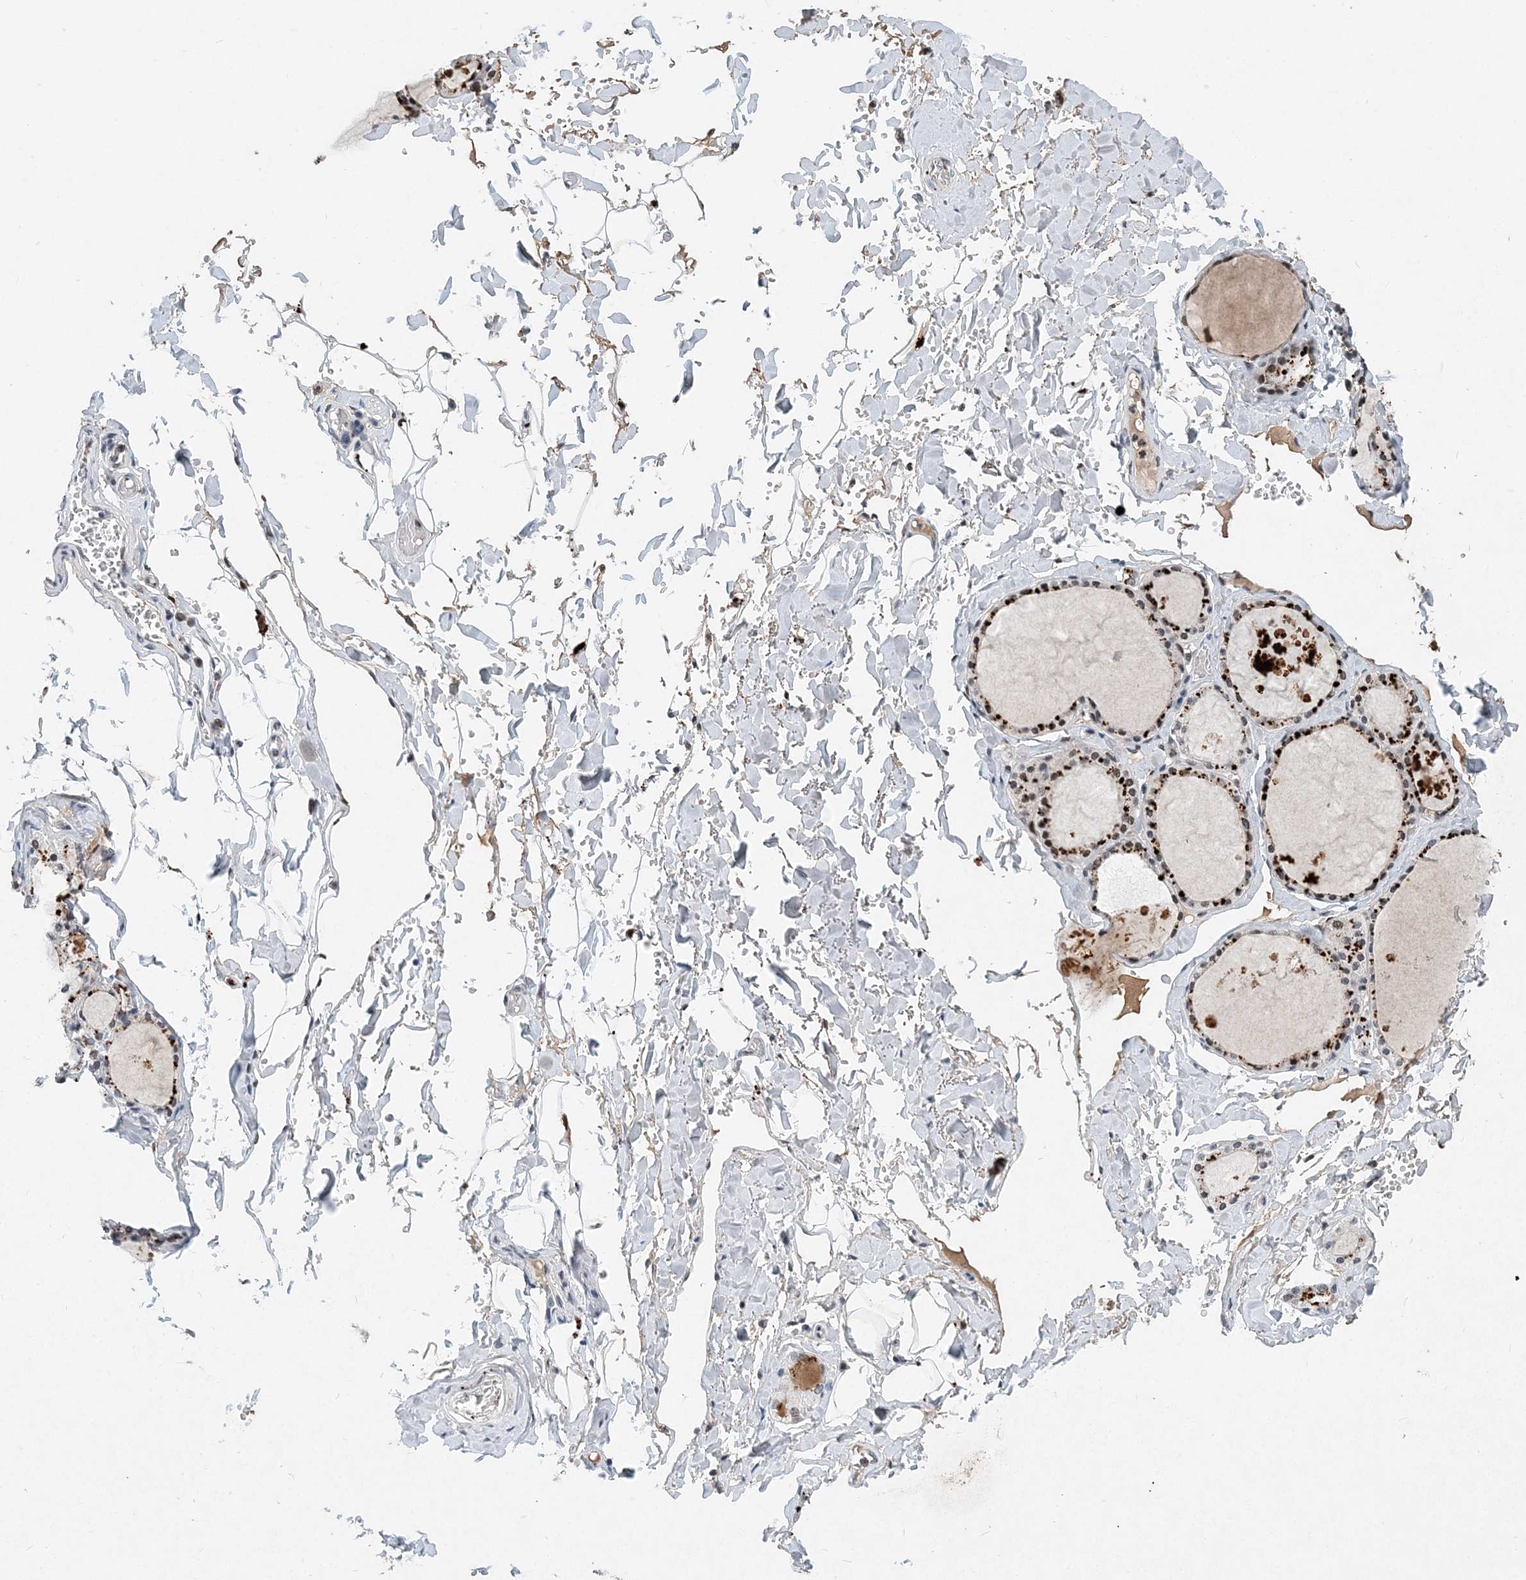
{"staining": {"intensity": "strong", "quantity": ">75%", "location": "cytoplasmic/membranous,nuclear"}, "tissue": "thyroid gland", "cell_type": "Glandular cells", "image_type": "normal", "snomed": [{"axis": "morphology", "description": "Normal tissue, NOS"}, {"axis": "topography", "description": "Thyroid gland"}], "caption": "Immunohistochemical staining of unremarkable human thyroid gland displays strong cytoplasmic/membranous,nuclear protein expression in approximately >75% of glandular cells. The protein of interest is shown in brown color, while the nuclei are stained blue.", "gene": "KPNA4", "patient": {"sex": "male", "age": 56}}